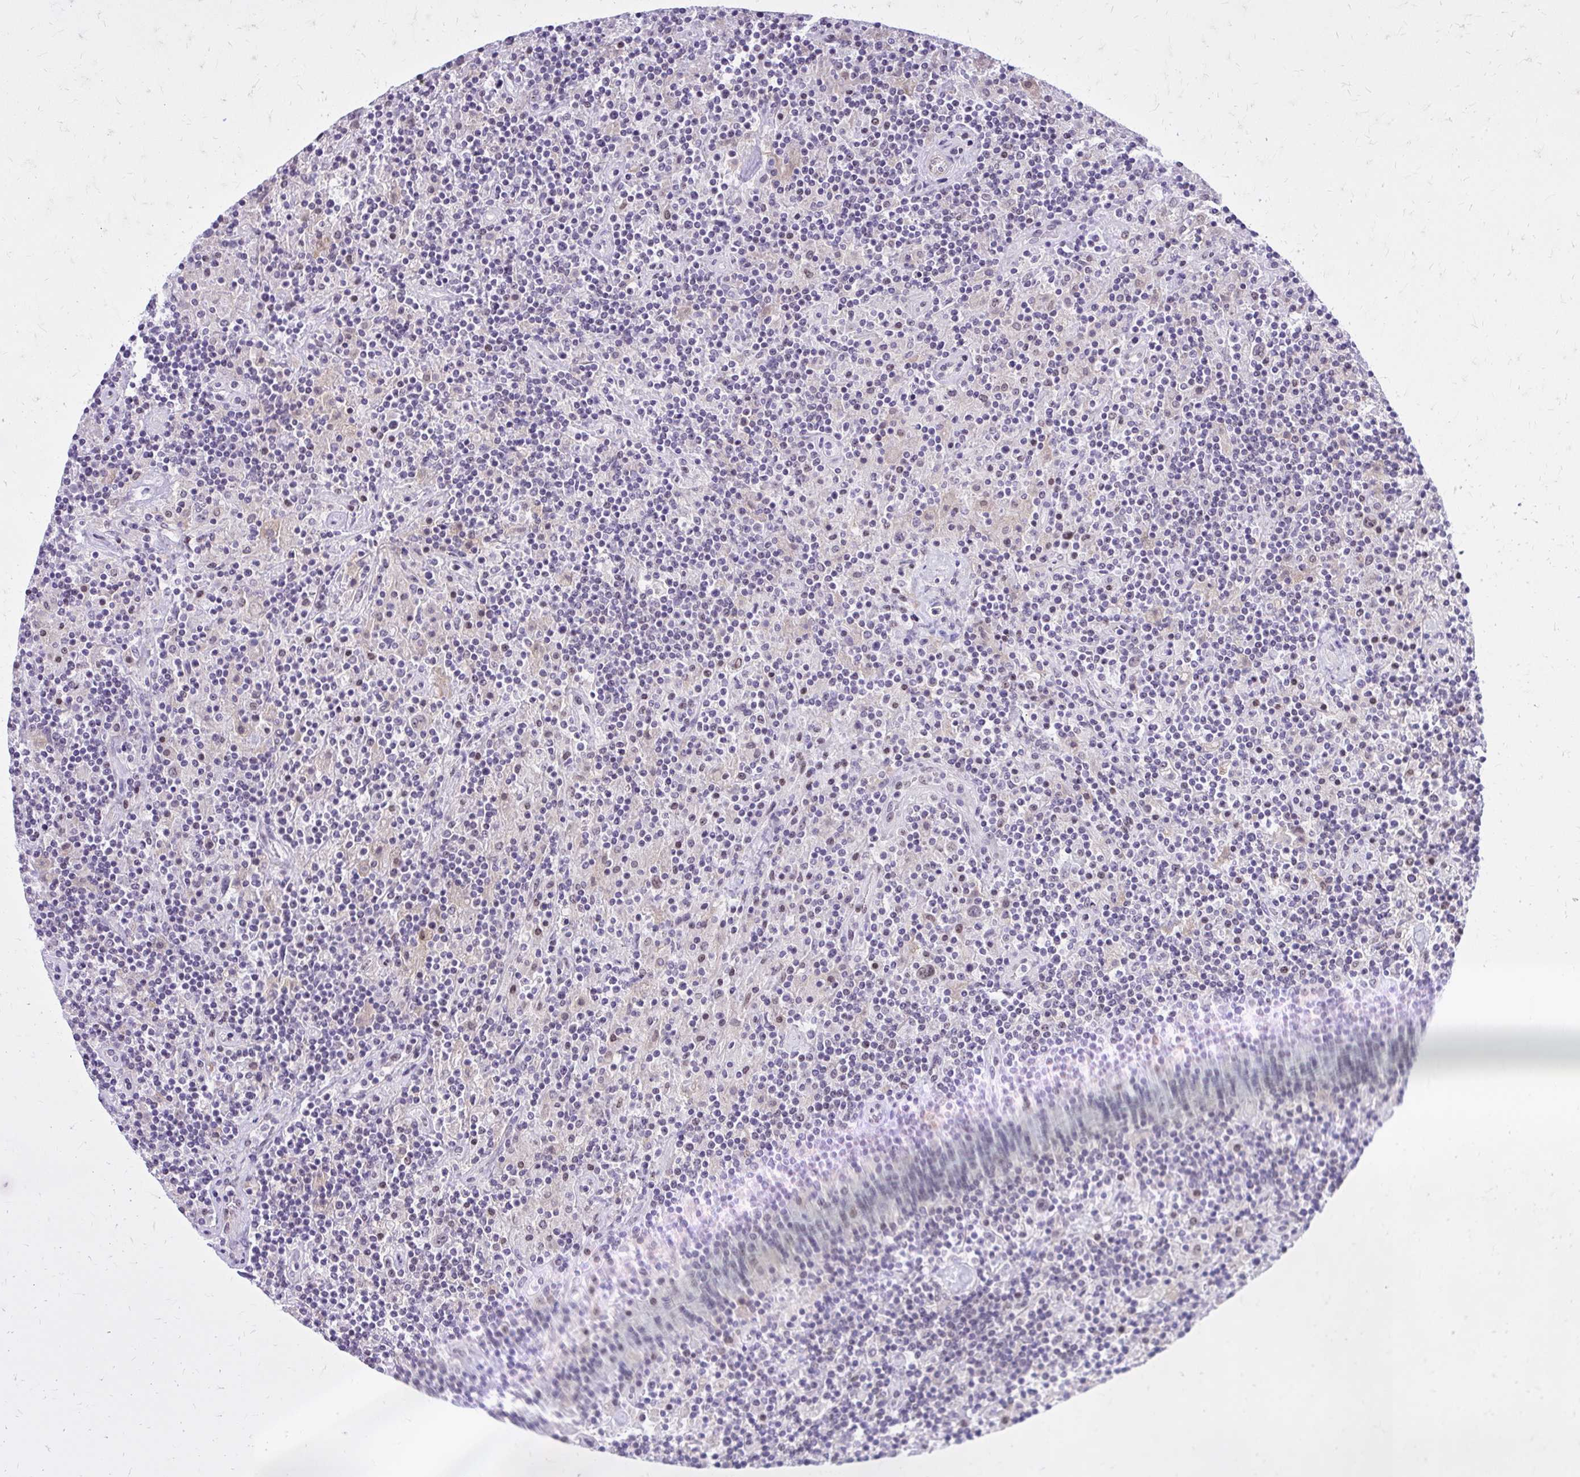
{"staining": {"intensity": "weak", "quantity": "<25%", "location": "nuclear"}, "tissue": "lymphoma", "cell_type": "Tumor cells", "image_type": "cancer", "snomed": [{"axis": "morphology", "description": "Hodgkin's disease, NOS"}, {"axis": "topography", "description": "Lymph node"}], "caption": "An immunohistochemistry (IHC) histopathology image of Hodgkin's disease is shown. There is no staining in tumor cells of Hodgkin's disease.", "gene": "RASL11B", "patient": {"sex": "male", "age": 70}}